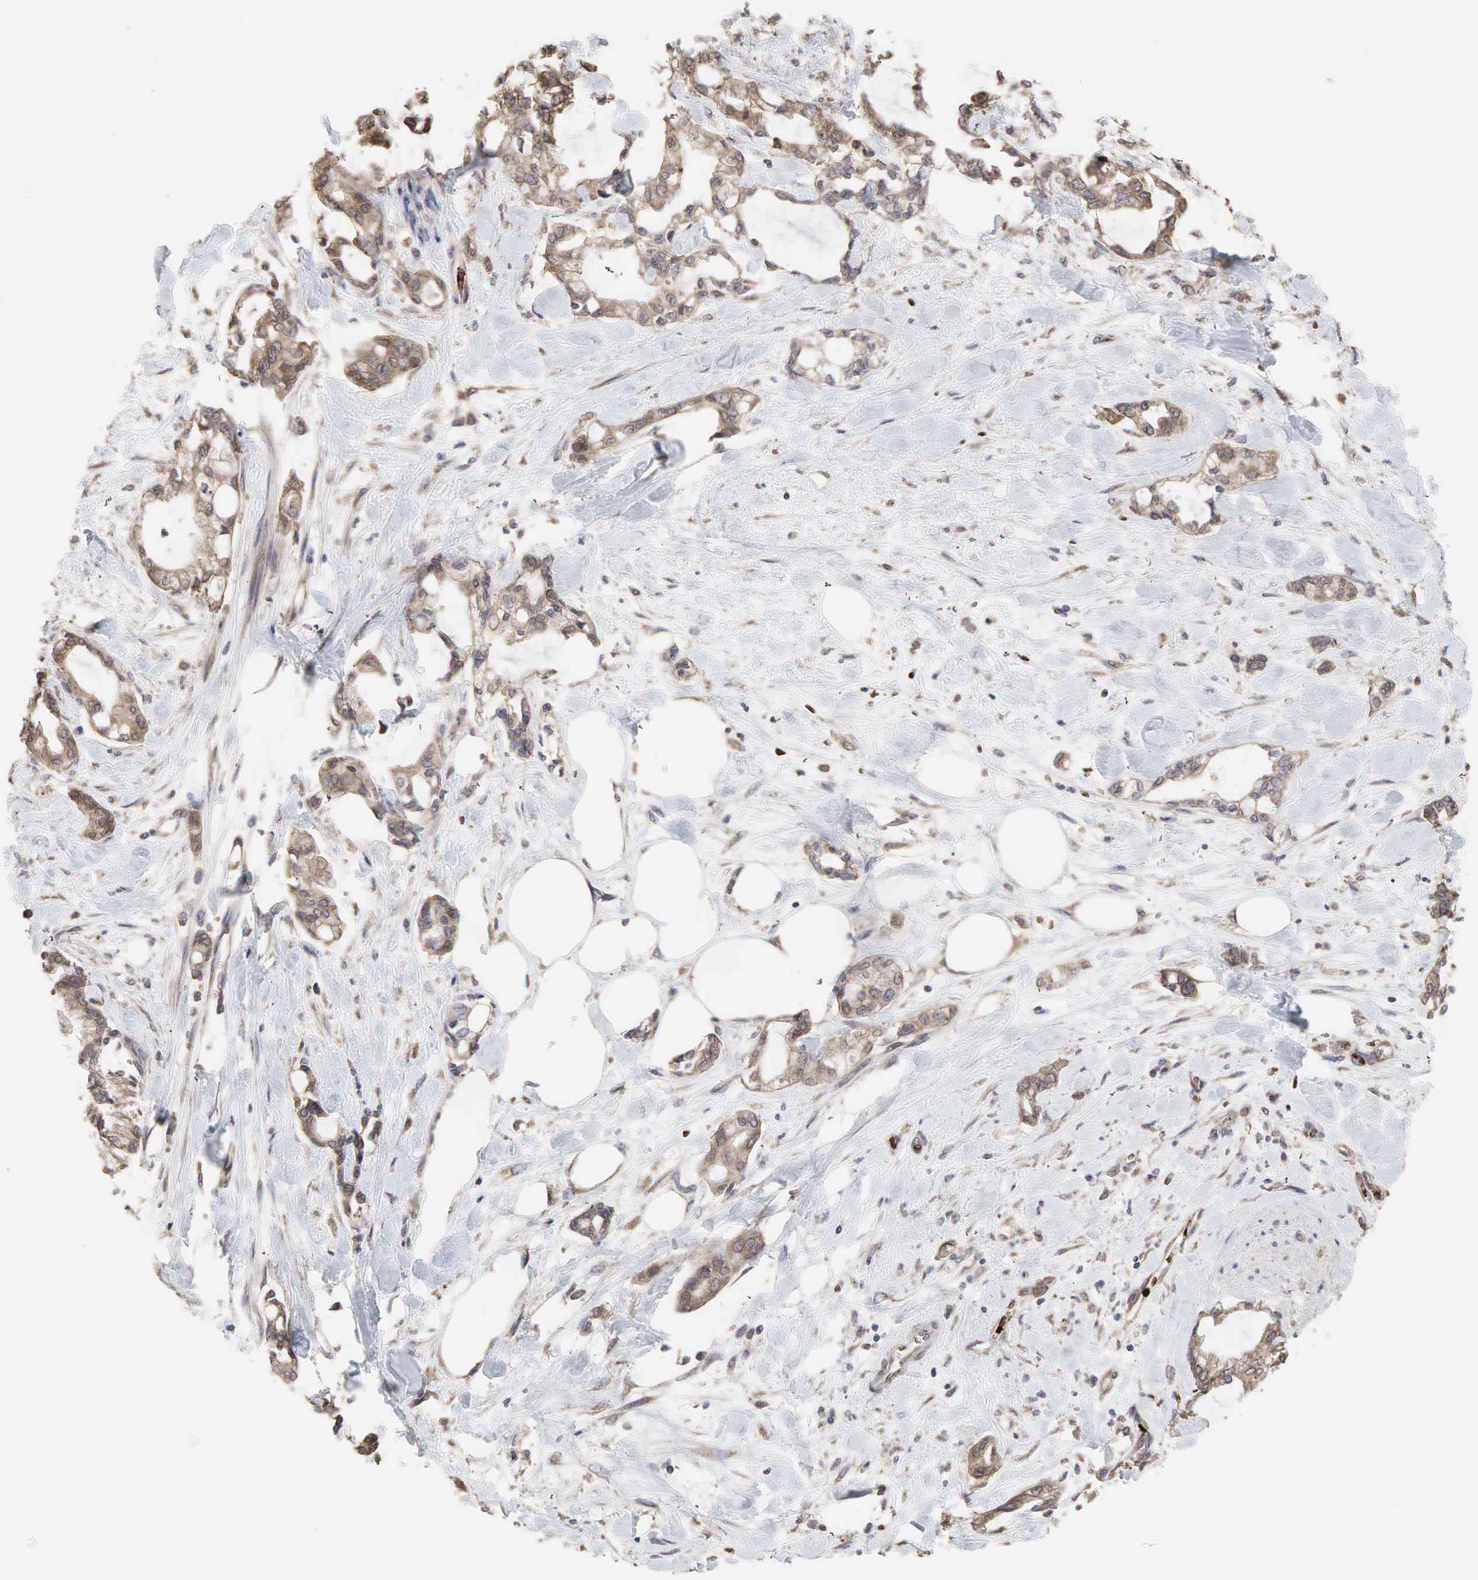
{"staining": {"intensity": "weak", "quantity": ">75%", "location": "cytoplasmic/membranous"}, "tissue": "pancreatic cancer", "cell_type": "Tumor cells", "image_type": "cancer", "snomed": [{"axis": "morphology", "description": "Adenocarcinoma, NOS"}, {"axis": "topography", "description": "Pancreas"}], "caption": "A brown stain labels weak cytoplasmic/membranous positivity of a protein in human pancreatic adenocarcinoma tumor cells.", "gene": "PABPC5", "patient": {"sex": "female", "age": 70}}